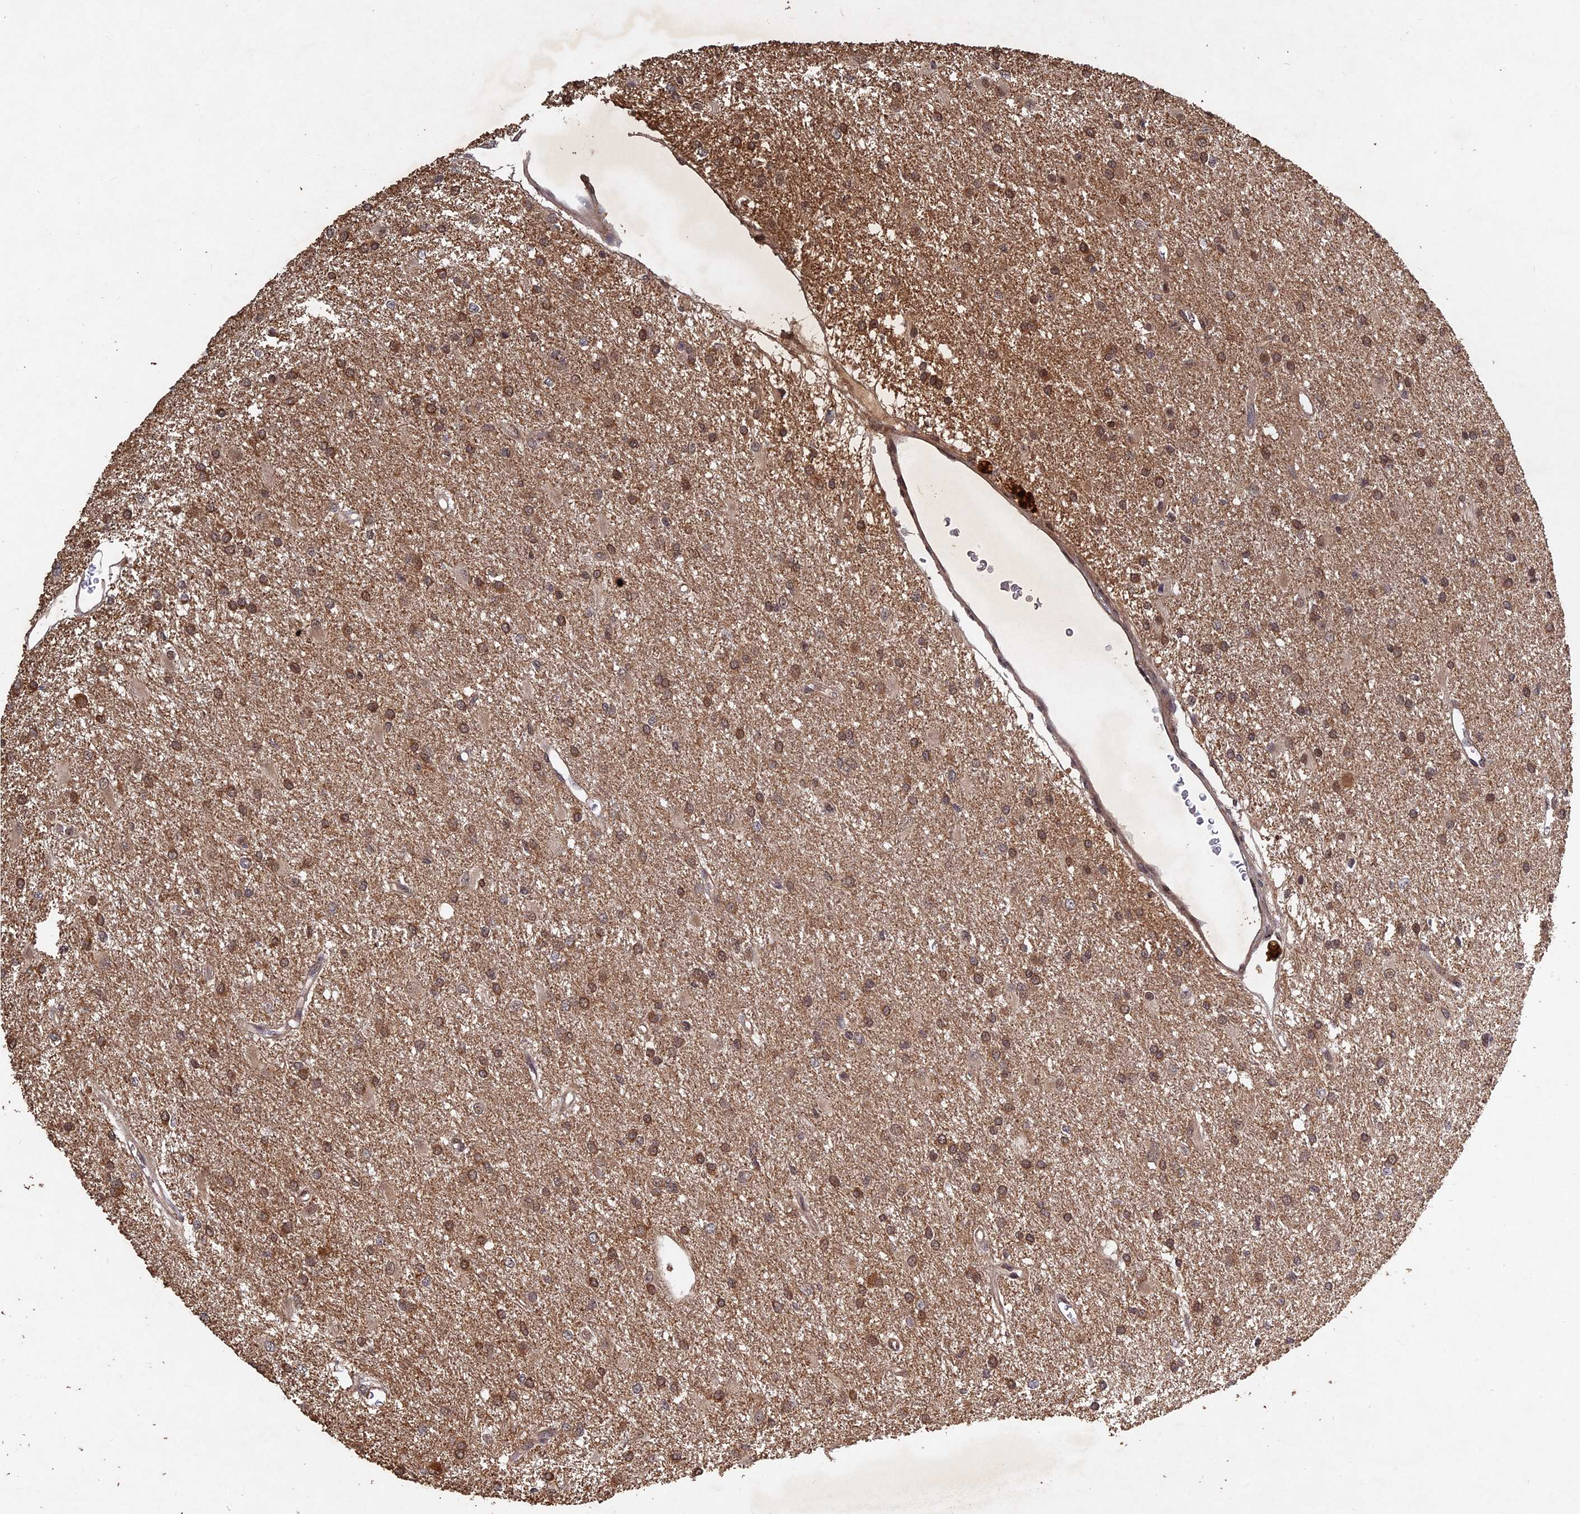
{"staining": {"intensity": "moderate", "quantity": ">75%", "location": "cytoplasmic/membranous,nuclear"}, "tissue": "glioma", "cell_type": "Tumor cells", "image_type": "cancer", "snomed": [{"axis": "morphology", "description": "Glioma, malignant, High grade"}, {"axis": "topography", "description": "Brain"}], "caption": "Protein staining displays moderate cytoplasmic/membranous and nuclear positivity in about >75% of tumor cells in glioma.", "gene": "FAM53C", "patient": {"sex": "female", "age": 50}}